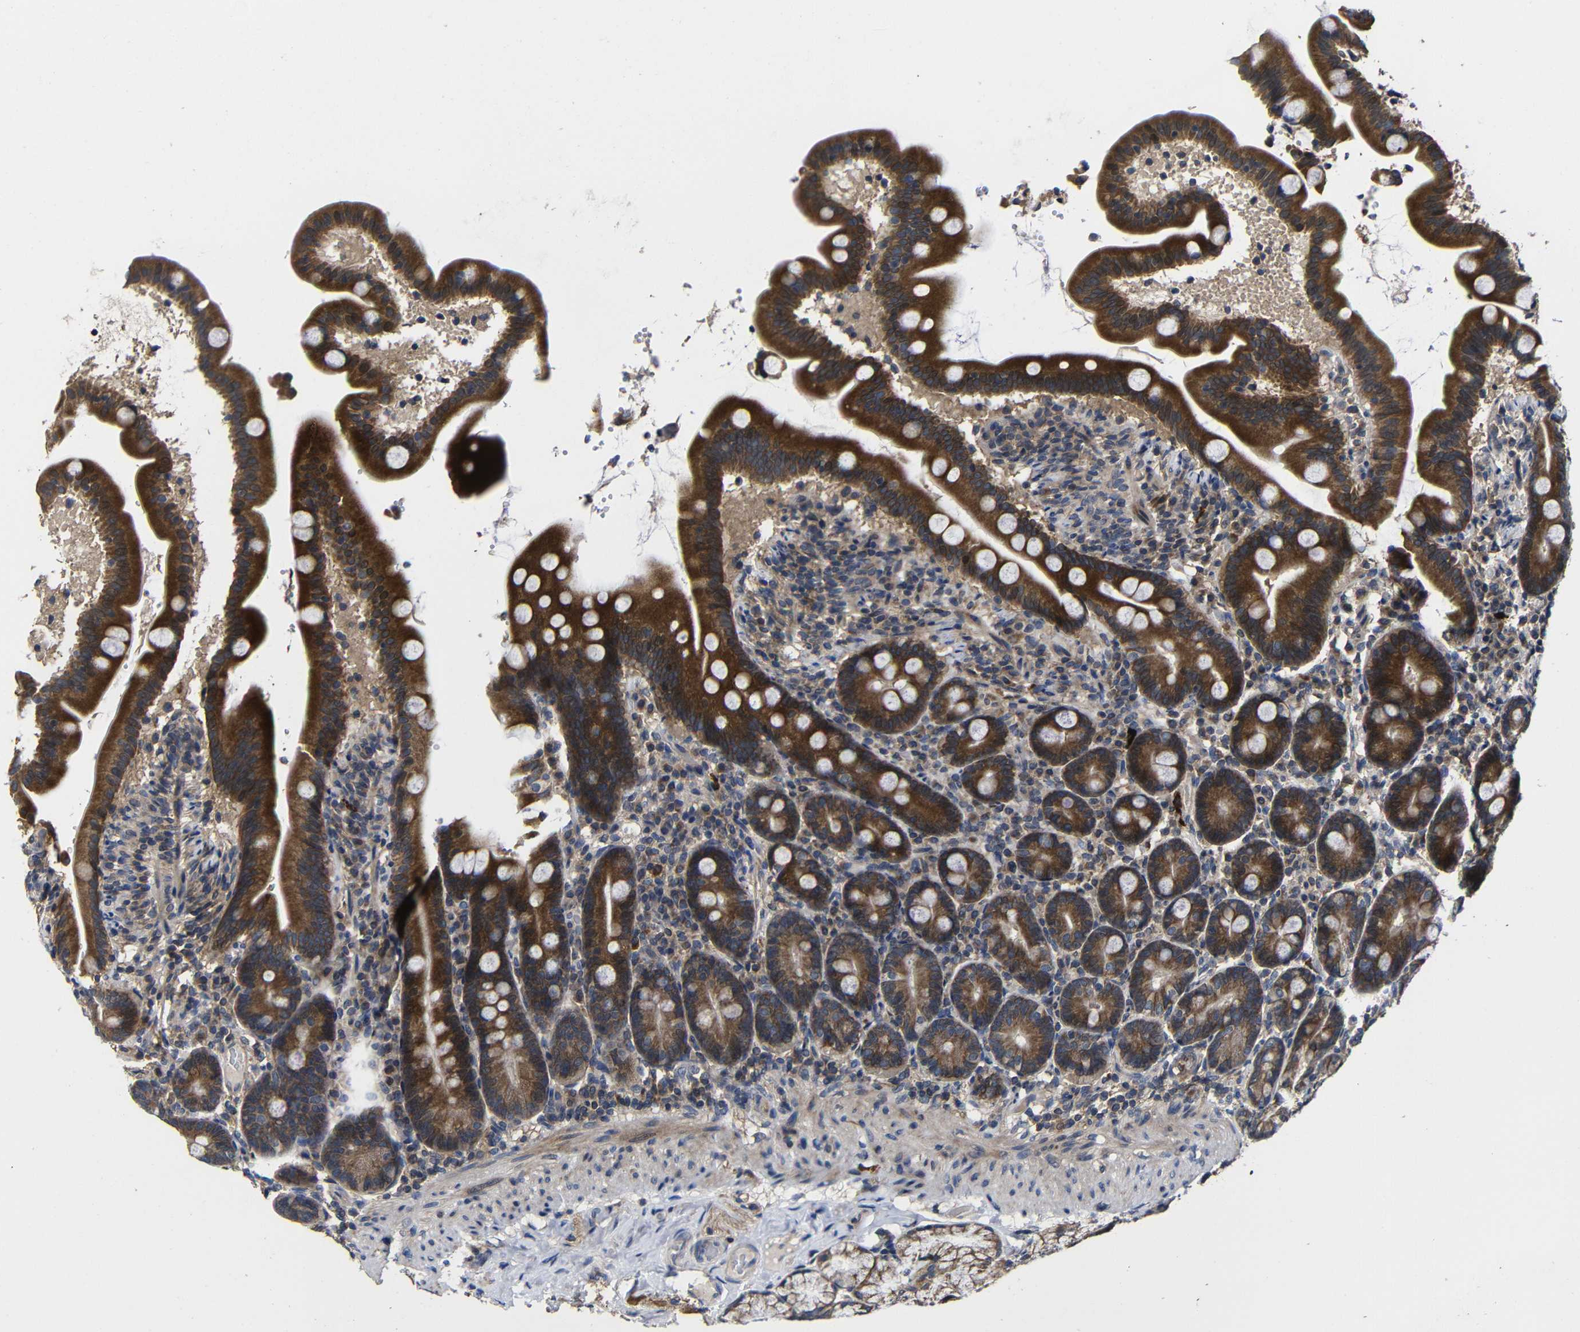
{"staining": {"intensity": "strong", "quantity": ">75%", "location": "cytoplasmic/membranous"}, "tissue": "duodenum", "cell_type": "Glandular cells", "image_type": "normal", "snomed": [{"axis": "morphology", "description": "Normal tissue, NOS"}, {"axis": "topography", "description": "Duodenum"}], "caption": "The micrograph shows staining of normal duodenum, revealing strong cytoplasmic/membranous protein positivity (brown color) within glandular cells.", "gene": "LPAR5", "patient": {"sex": "male", "age": 54}}